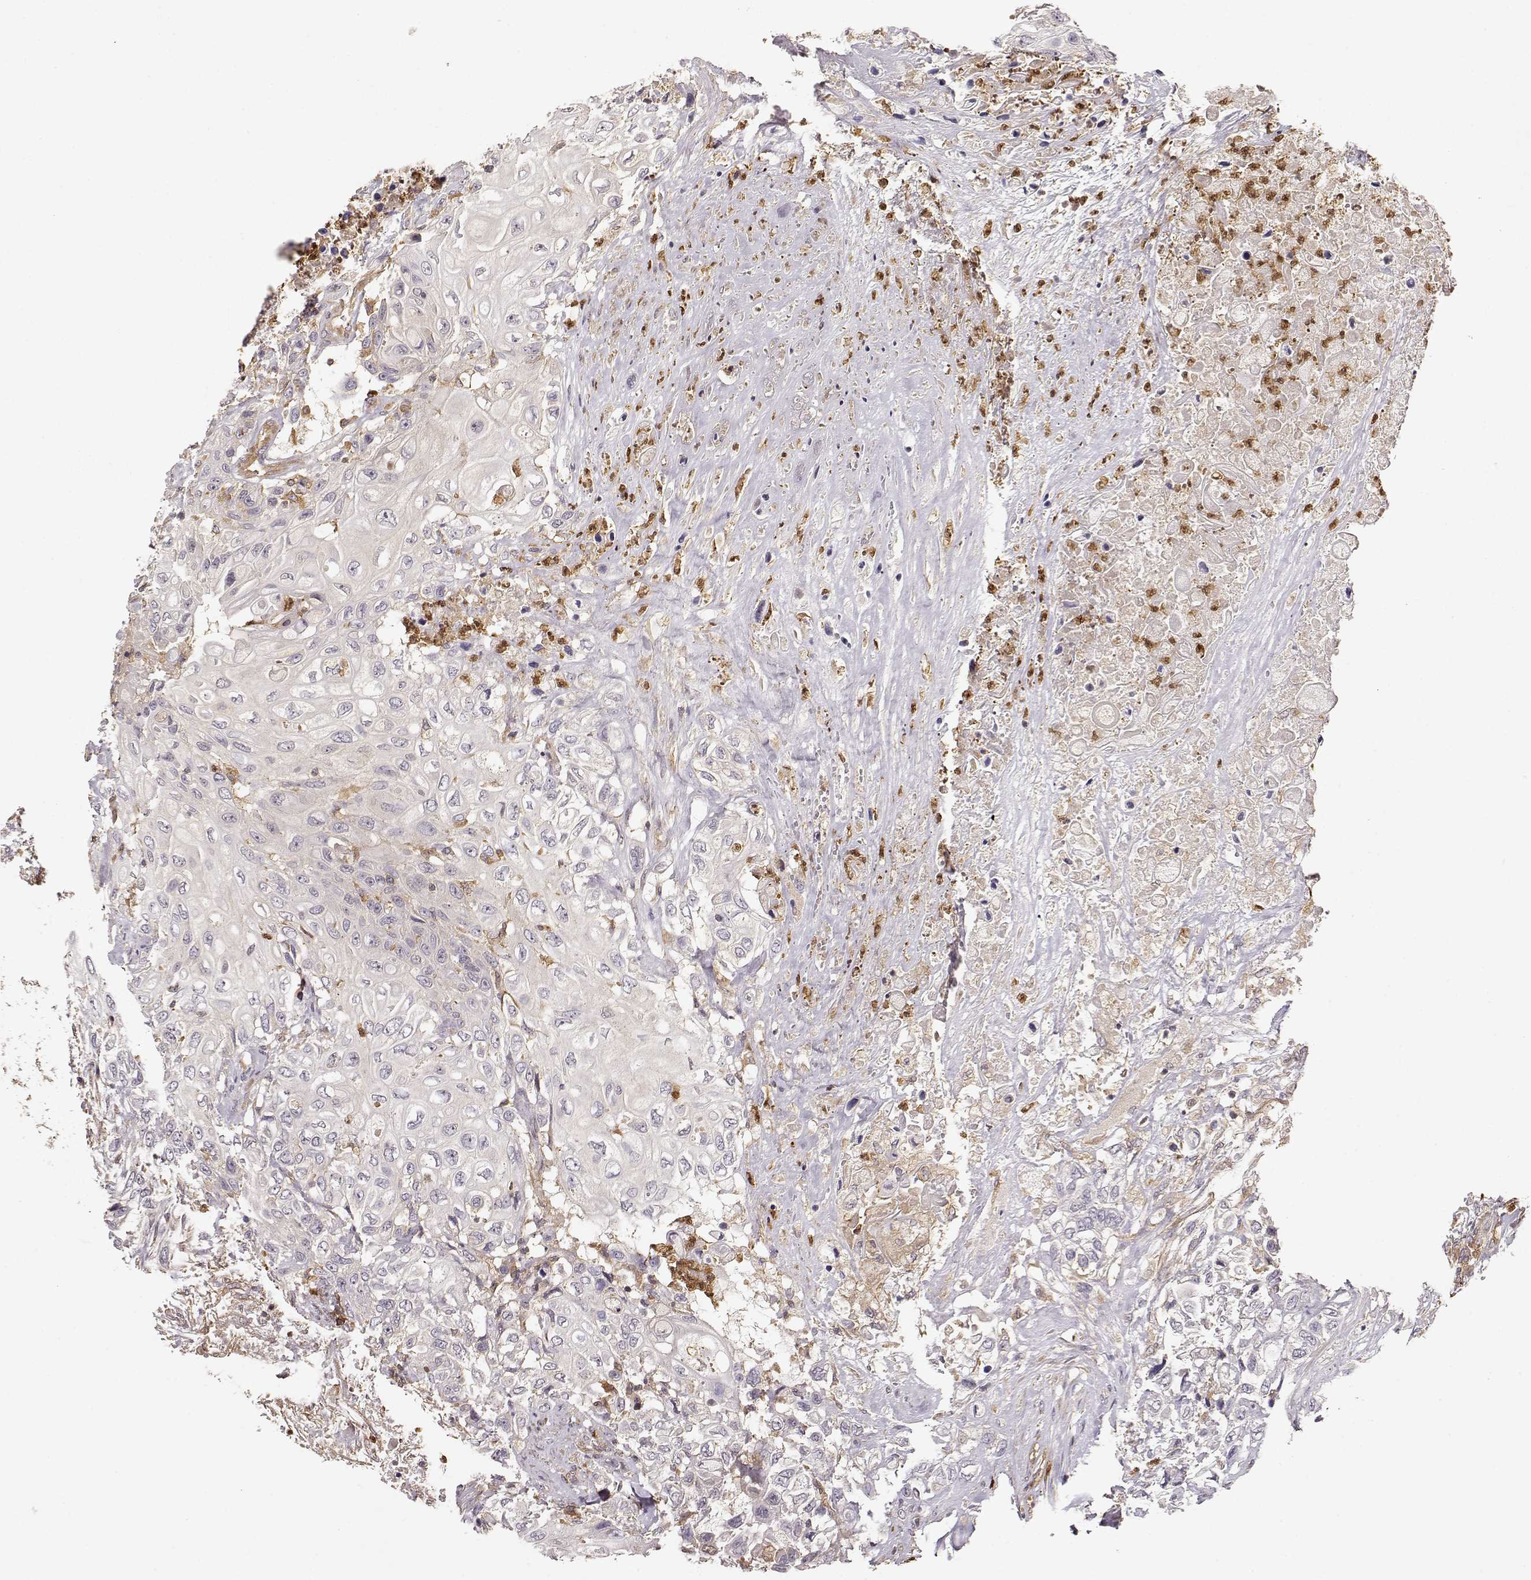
{"staining": {"intensity": "weak", "quantity": ">75%", "location": "cytoplasmic/membranous"}, "tissue": "urothelial cancer", "cell_type": "Tumor cells", "image_type": "cancer", "snomed": [{"axis": "morphology", "description": "Urothelial carcinoma, High grade"}, {"axis": "topography", "description": "Urinary bladder"}], "caption": "Protein expression analysis of human high-grade urothelial carcinoma reveals weak cytoplasmic/membranous expression in approximately >75% of tumor cells. (DAB (3,3'-diaminobenzidine) = brown stain, brightfield microscopy at high magnification).", "gene": "ARHGEF2", "patient": {"sex": "female", "age": 56}}